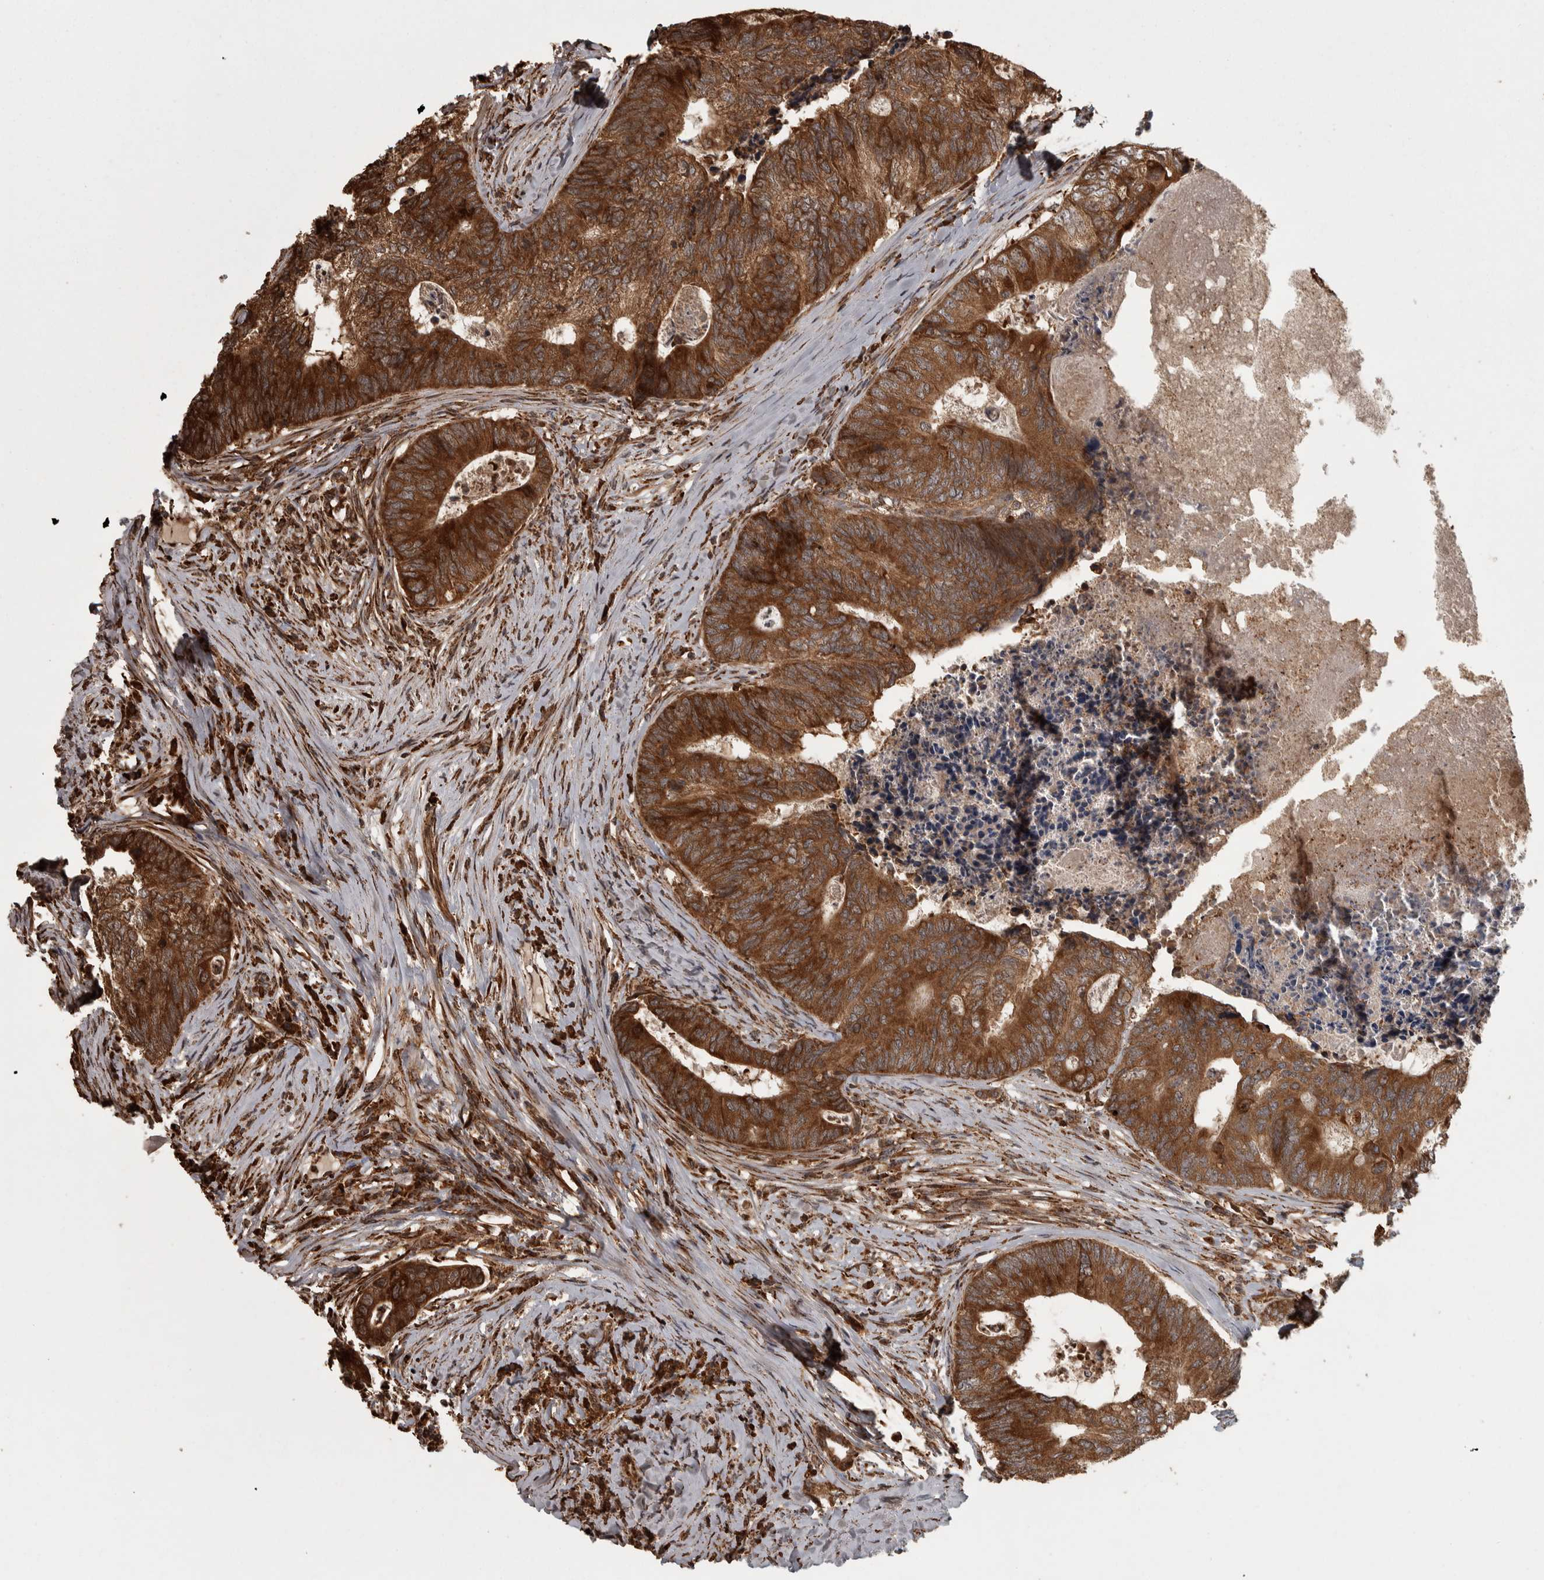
{"staining": {"intensity": "strong", "quantity": ">75%", "location": "cytoplasmic/membranous"}, "tissue": "colorectal cancer", "cell_type": "Tumor cells", "image_type": "cancer", "snomed": [{"axis": "morphology", "description": "Adenocarcinoma, NOS"}, {"axis": "topography", "description": "Colon"}], "caption": "A high amount of strong cytoplasmic/membranous positivity is appreciated in about >75% of tumor cells in colorectal cancer tissue.", "gene": "AGBL3", "patient": {"sex": "female", "age": 67}}